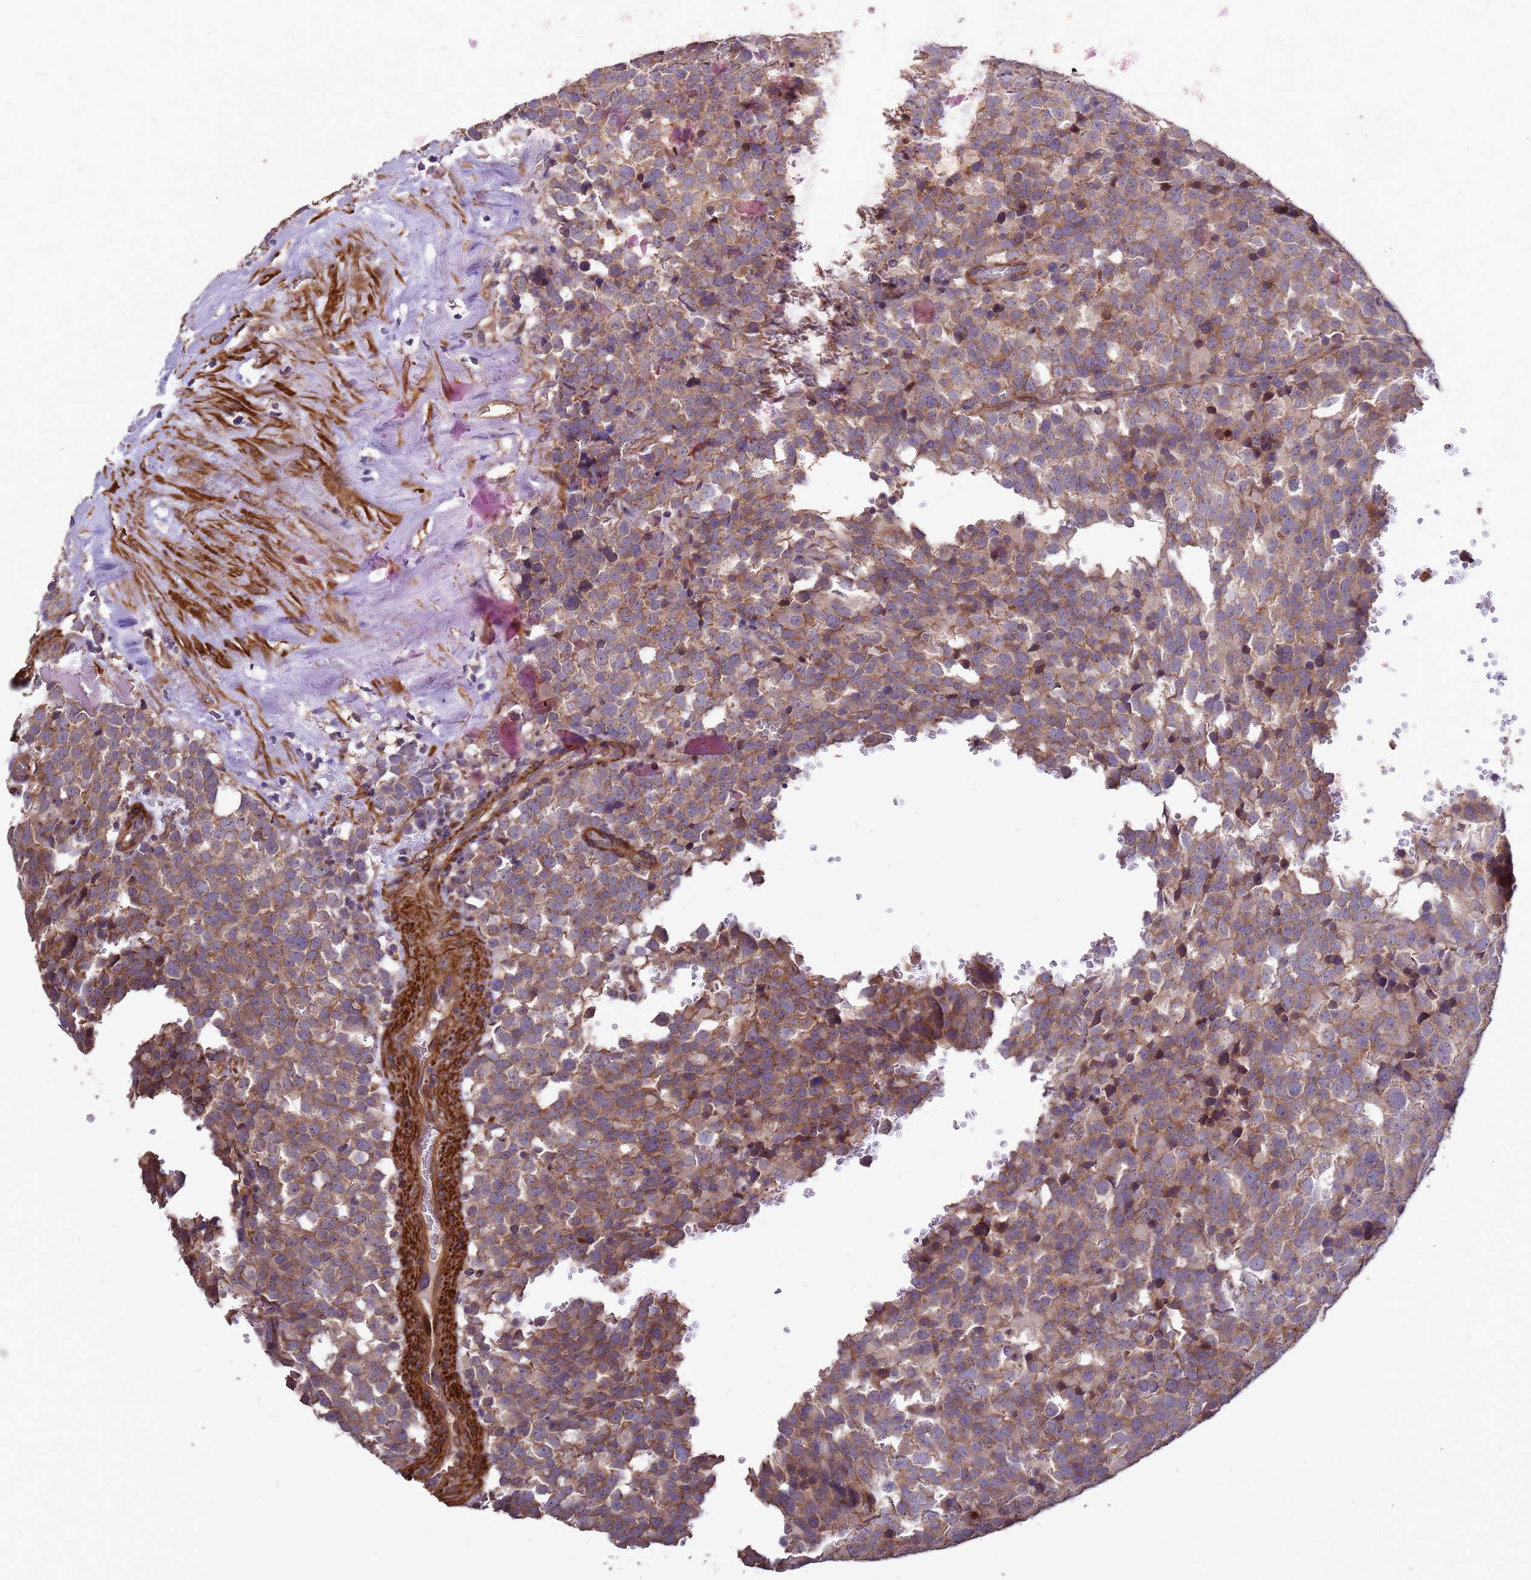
{"staining": {"intensity": "moderate", "quantity": ">75%", "location": "cytoplasmic/membranous"}, "tissue": "testis cancer", "cell_type": "Tumor cells", "image_type": "cancer", "snomed": [{"axis": "morphology", "description": "Seminoma, NOS"}, {"axis": "topography", "description": "Testis"}], "caption": "Testis seminoma stained with immunohistochemistry reveals moderate cytoplasmic/membranous staining in approximately >75% of tumor cells.", "gene": "RSPRY1", "patient": {"sex": "male", "age": 71}}